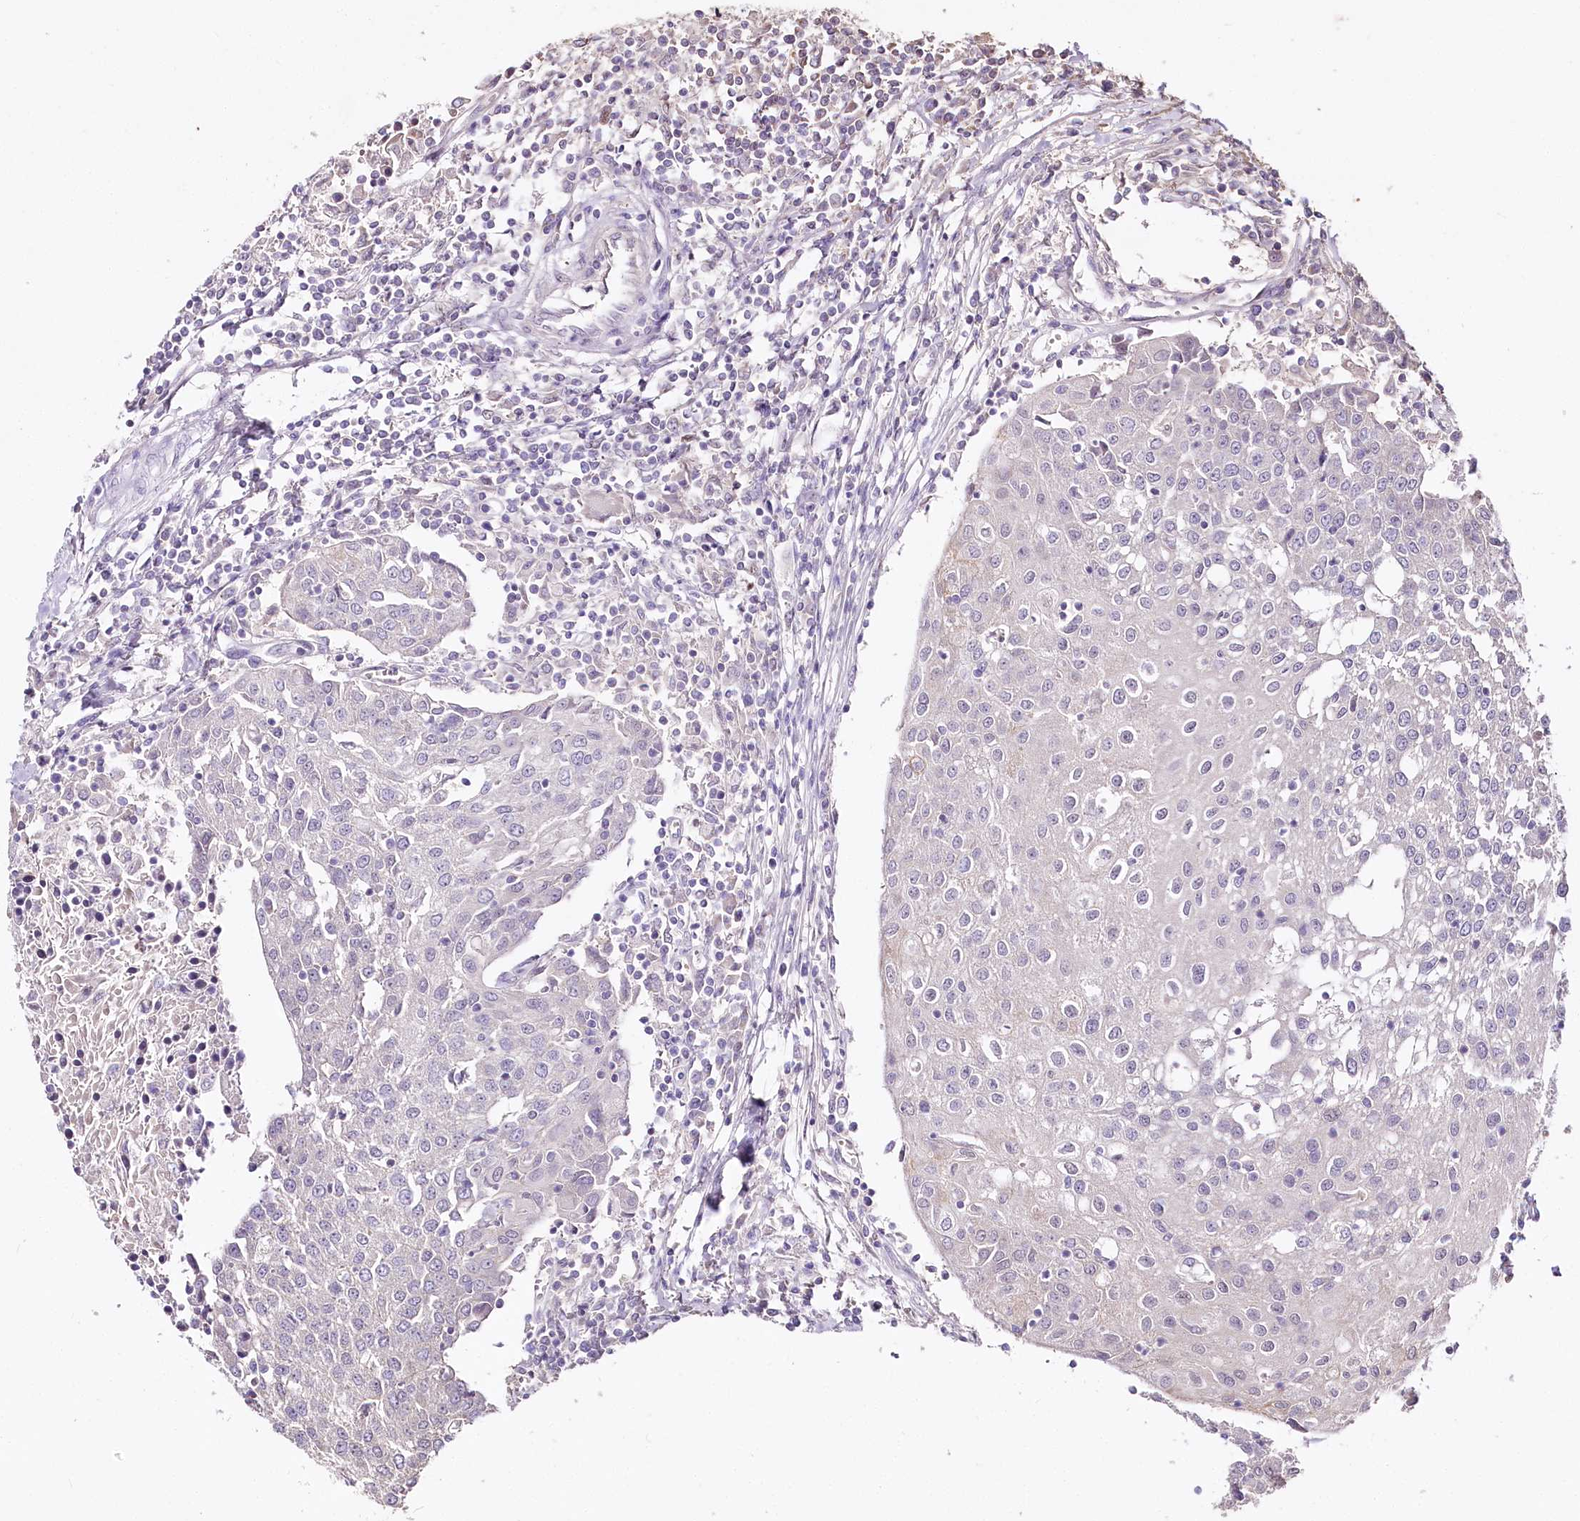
{"staining": {"intensity": "negative", "quantity": "none", "location": "none"}, "tissue": "urothelial cancer", "cell_type": "Tumor cells", "image_type": "cancer", "snomed": [{"axis": "morphology", "description": "Urothelial carcinoma, High grade"}, {"axis": "topography", "description": "Urinary bladder"}], "caption": "The micrograph demonstrates no significant expression in tumor cells of high-grade urothelial carcinoma.", "gene": "ZNF226", "patient": {"sex": "female", "age": 85}}